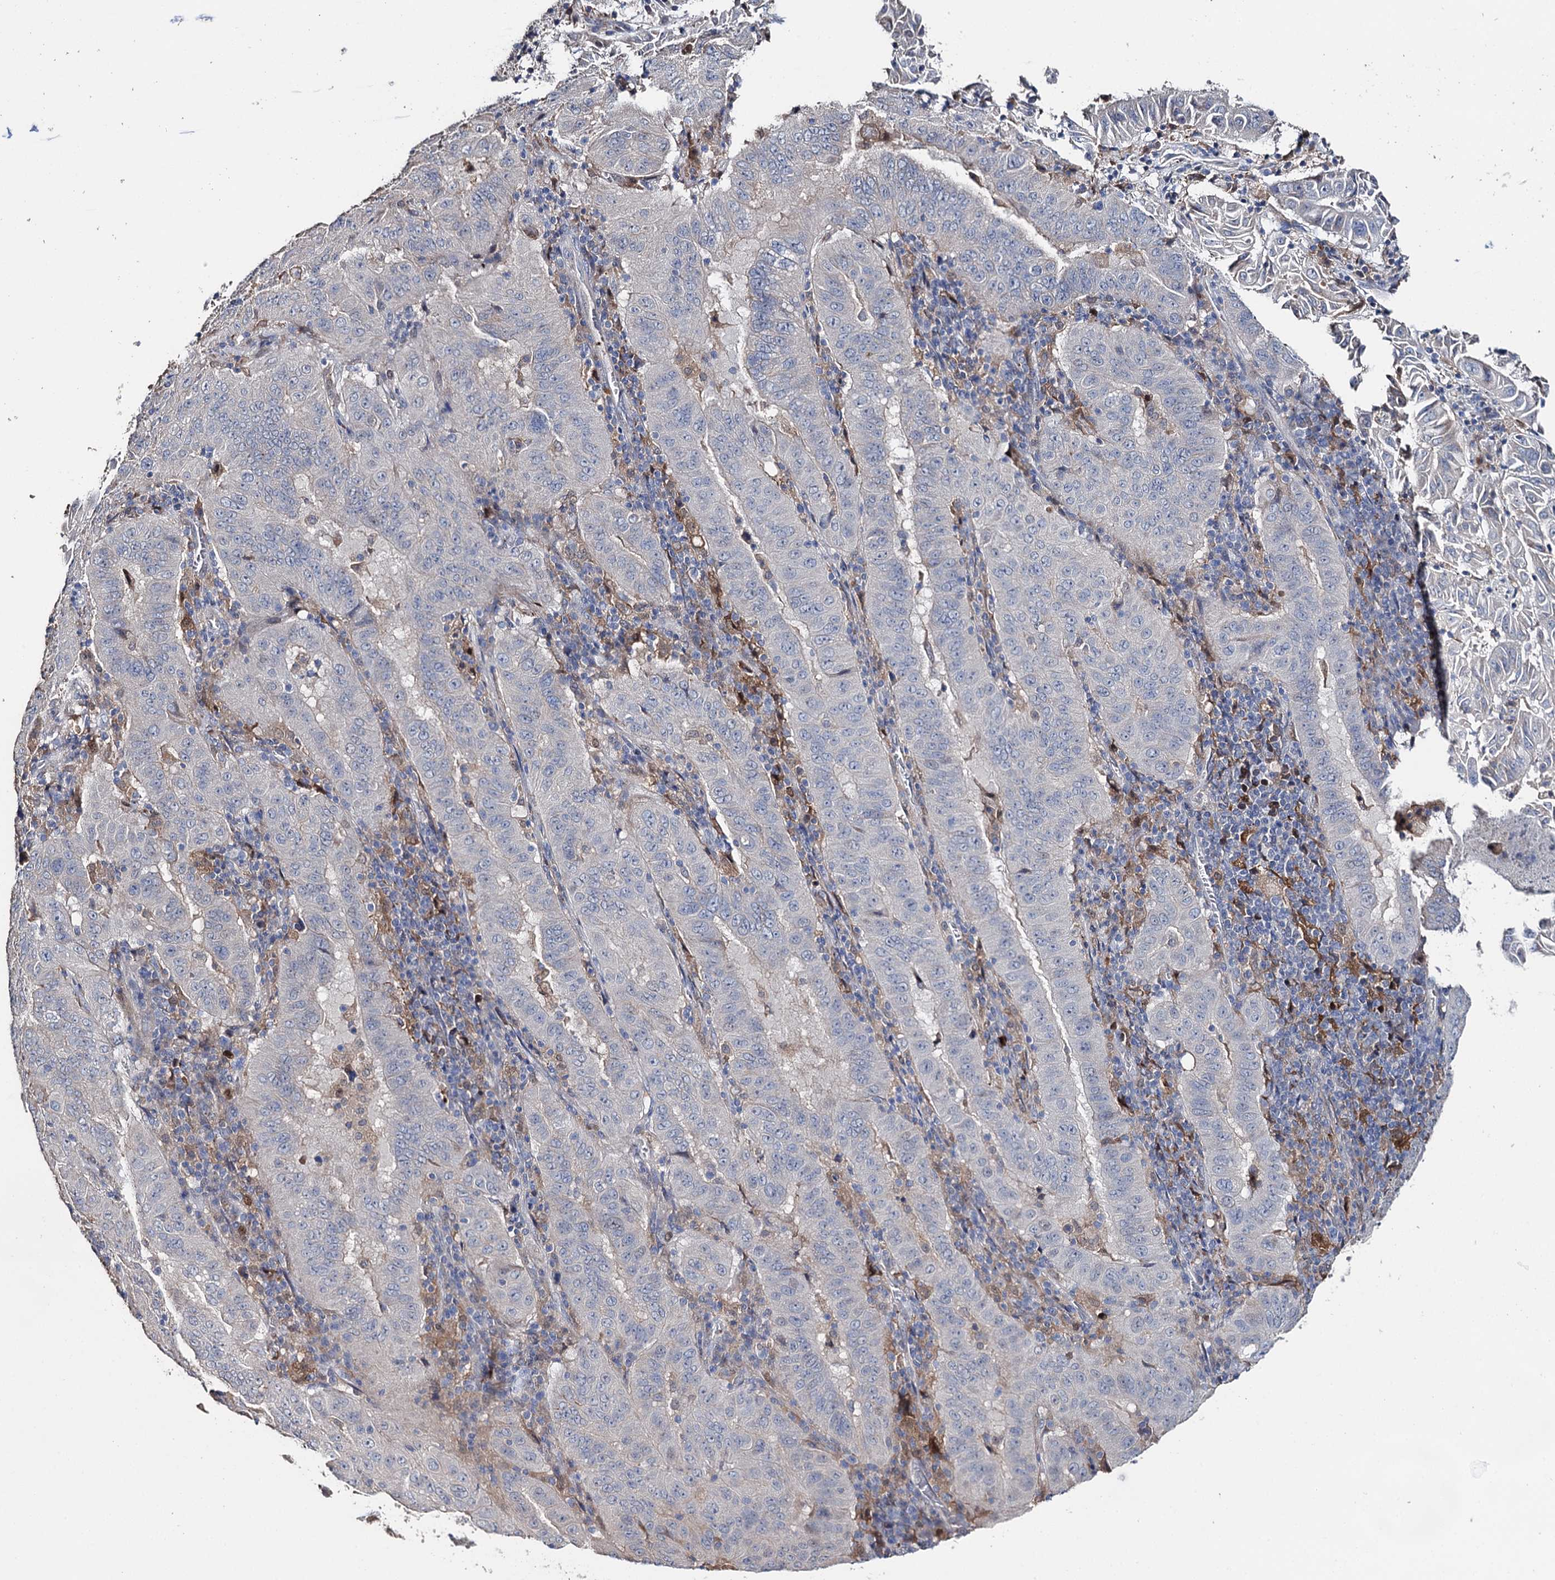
{"staining": {"intensity": "negative", "quantity": "none", "location": "none"}, "tissue": "pancreatic cancer", "cell_type": "Tumor cells", "image_type": "cancer", "snomed": [{"axis": "morphology", "description": "Adenocarcinoma, NOS"}, {"axis": "topography", "description": "Pancreas"}], "caption": "This is an immunohistochemistry (IHC) photomicrograph of adenocarcinoma (pancreatic). There is no positivity in tumor cells.", "gene": "DNAH6", "patient": {"sex": "male", "age": 63}}